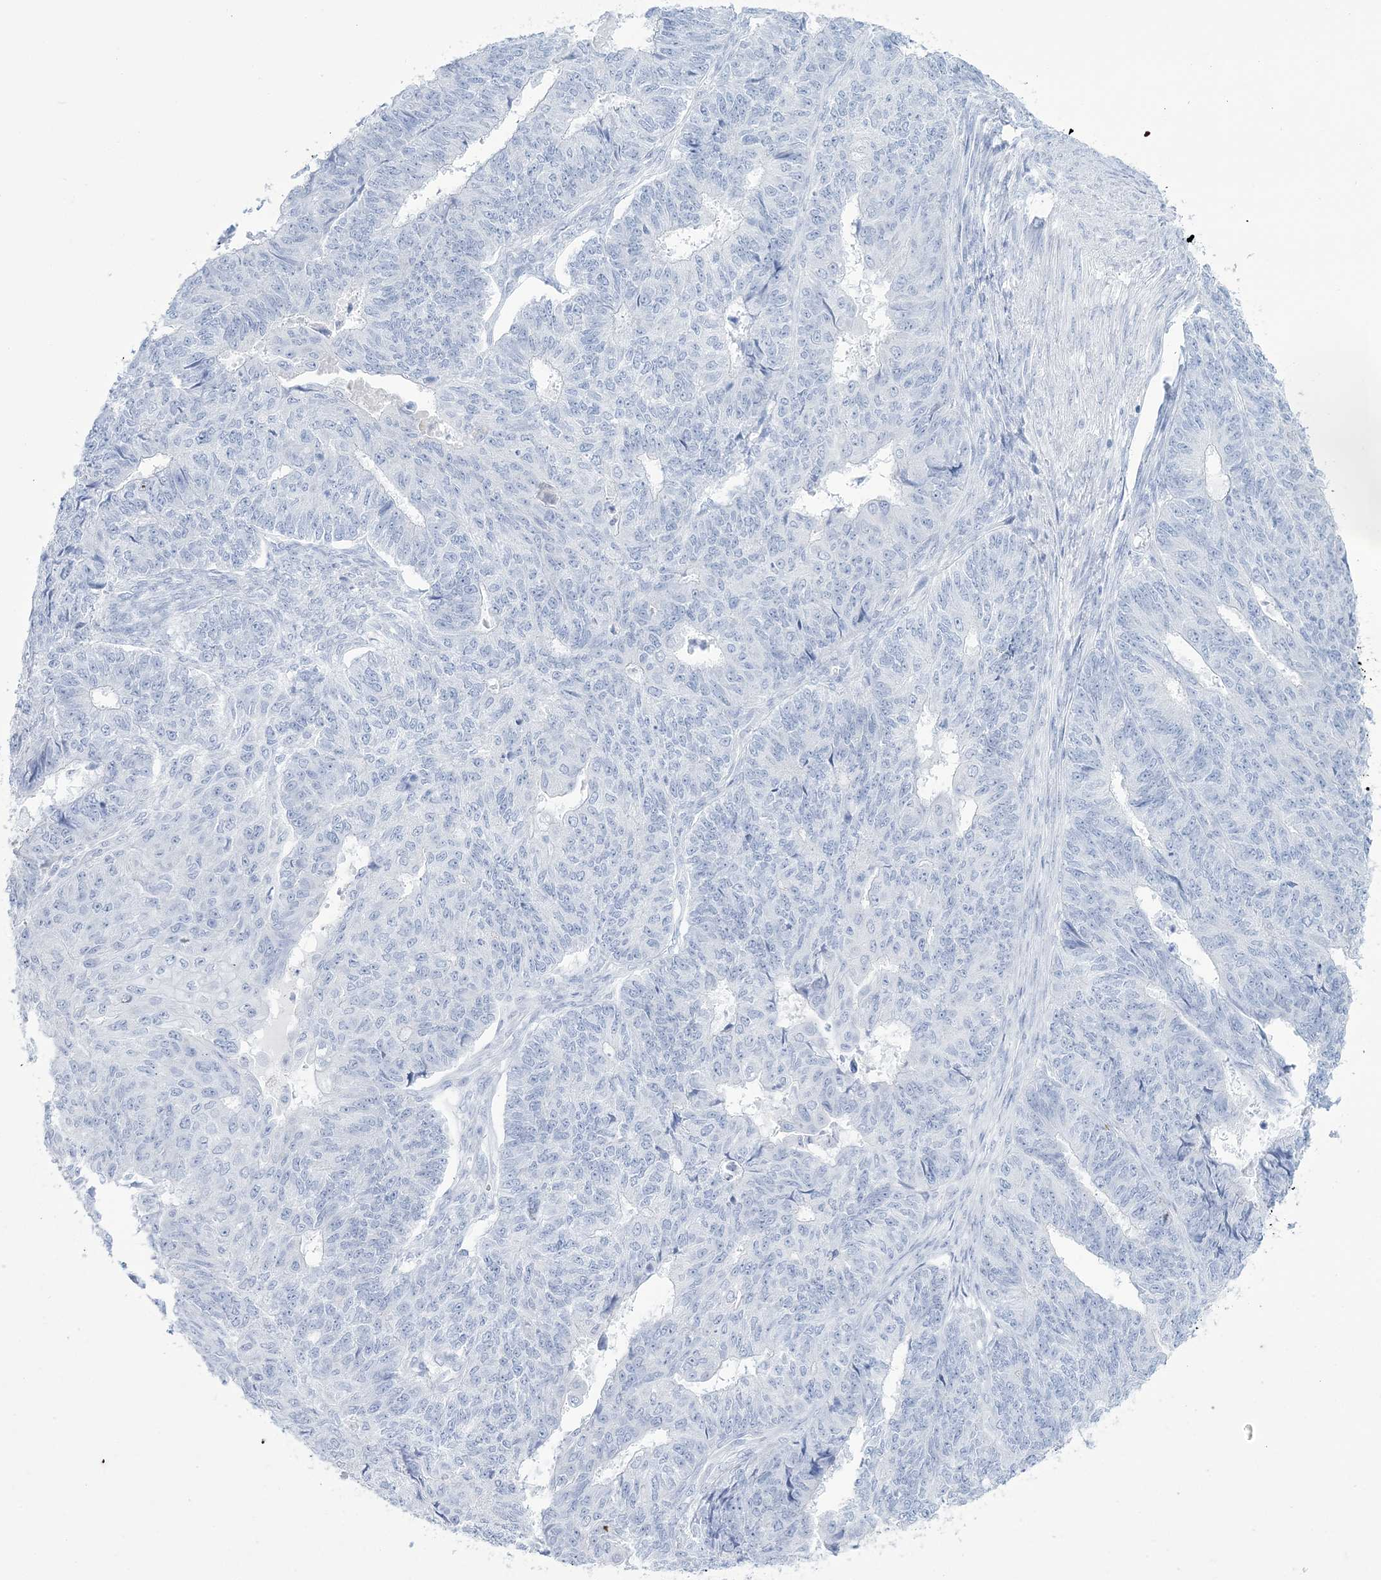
{"staining": {"intensity": "negative", "quantity": "none", "location": "none"}, "tissue": "endometrial cancer", "cell_type": "Tumor cells", "image_type": "cancer", "snomed": [{"axis": "morphology", "description": "Adenocarcinoma, NOS"}, {"axis": "topography", "description": "Endometrium"}], "caption": "The photomicrograph shows no staining of tumor cells in endometrial cancer (adenocarcinoma).", "gene": "RBP2", "patient": {"sex": "female", "age": 32}}